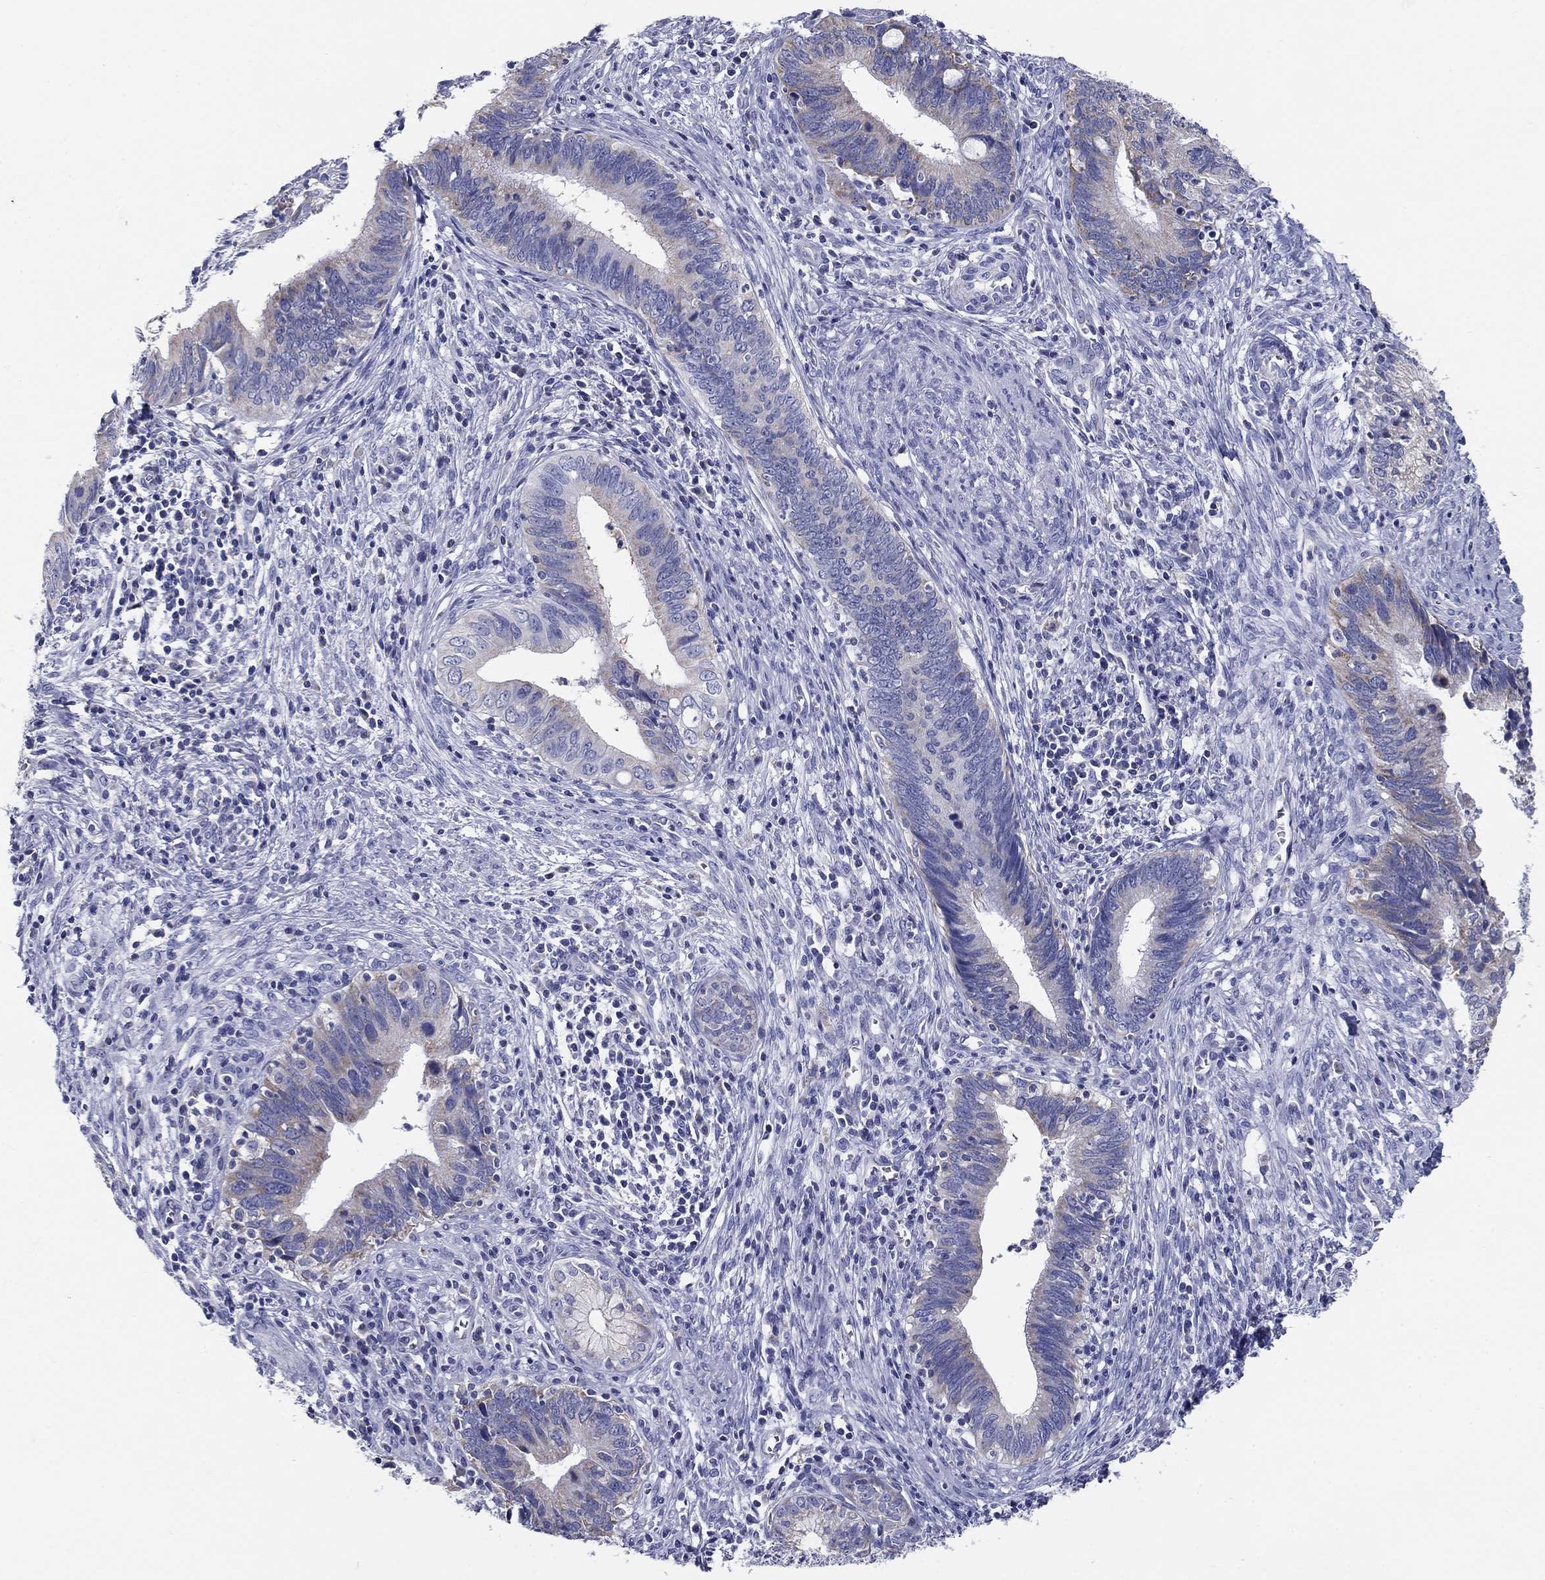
{"staining": {"intensity": "negative", "quantity": "none", "location": "none"}, "tissue": "cervical cancer", "cell_type": "Tumor cells", "image_type": "cancer", "snomed": [{"axis": "morphology", "description": "Adenocarcinoma, NOS"}, {"axis": "topography", "description": "Cervix"}], "caption": "A high-resolution histopathology image shows IHC staining of adenocarcinoma (cervical), which demonstrates no significant positivity in tumor cells. (DAB (3,3'-diaminobenzidine) immunohistochemistry (IHC) visualized using brightfield microscopy, high magnification).", "gene": "UPB1", "patient": {"sex": "female", "age": 42}}